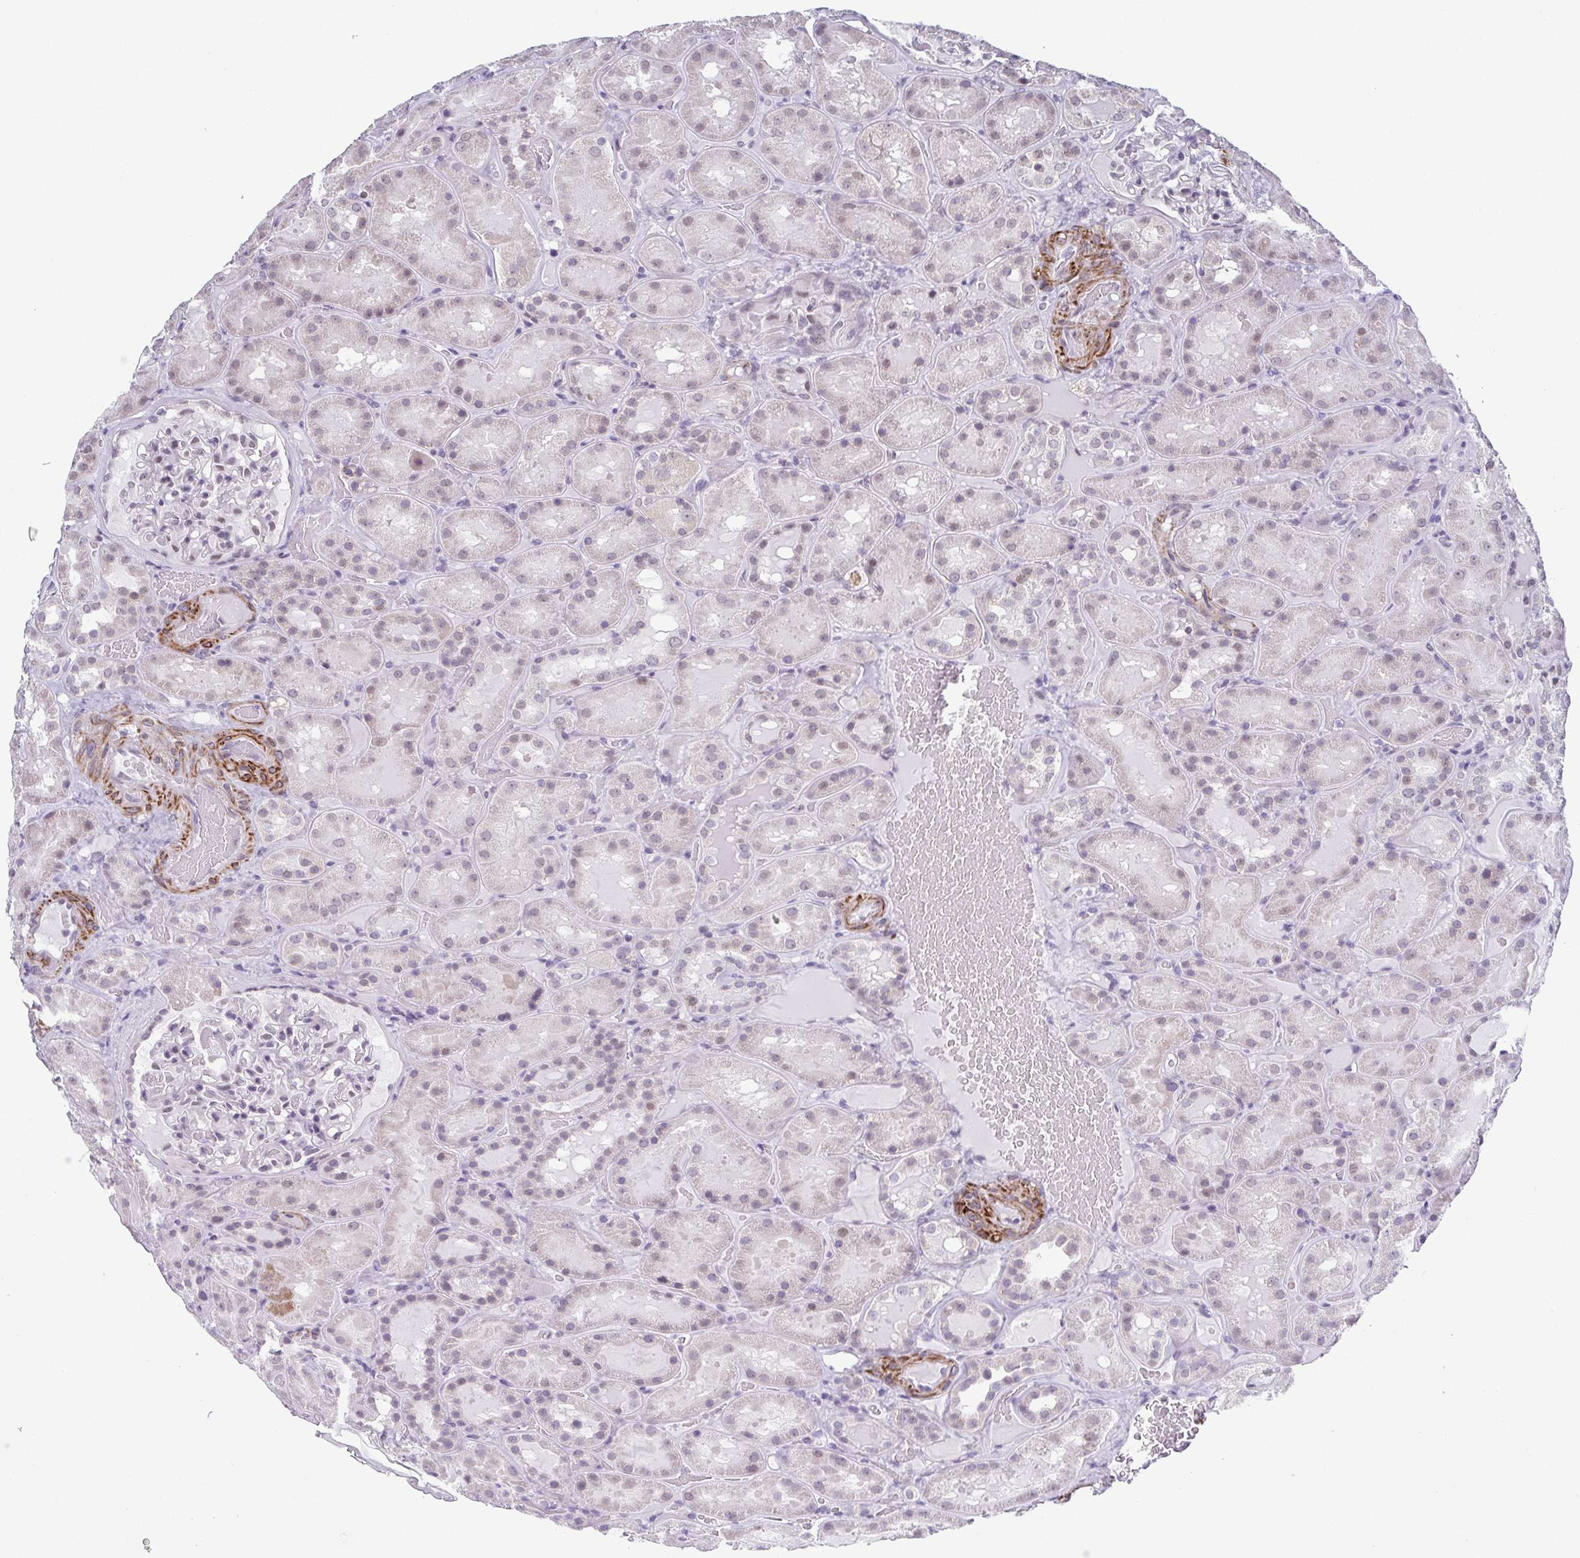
{"staining": {"intensity": "weak", "quantity": "<25%", "location": "nuclear"}, "tissue": "kidney", "cell_type": "Cells in glomeruli", "image_type": "normal", "snomed": [{"axis": "morphology", "description": "Normal tissue, NOS"}, {"axis": "topography", "description": "Kidney"}], "caption": "Photomicrograph shows no significant protein expression in cells in glomeruli of normal kidney. (DAB (3,3'-diaminobenzidine) immunohistochemistry visualized using brightfield microscopy, high magnification).", "gene": "TMEM92", "patient": {"sex": "male", "age": 73}}